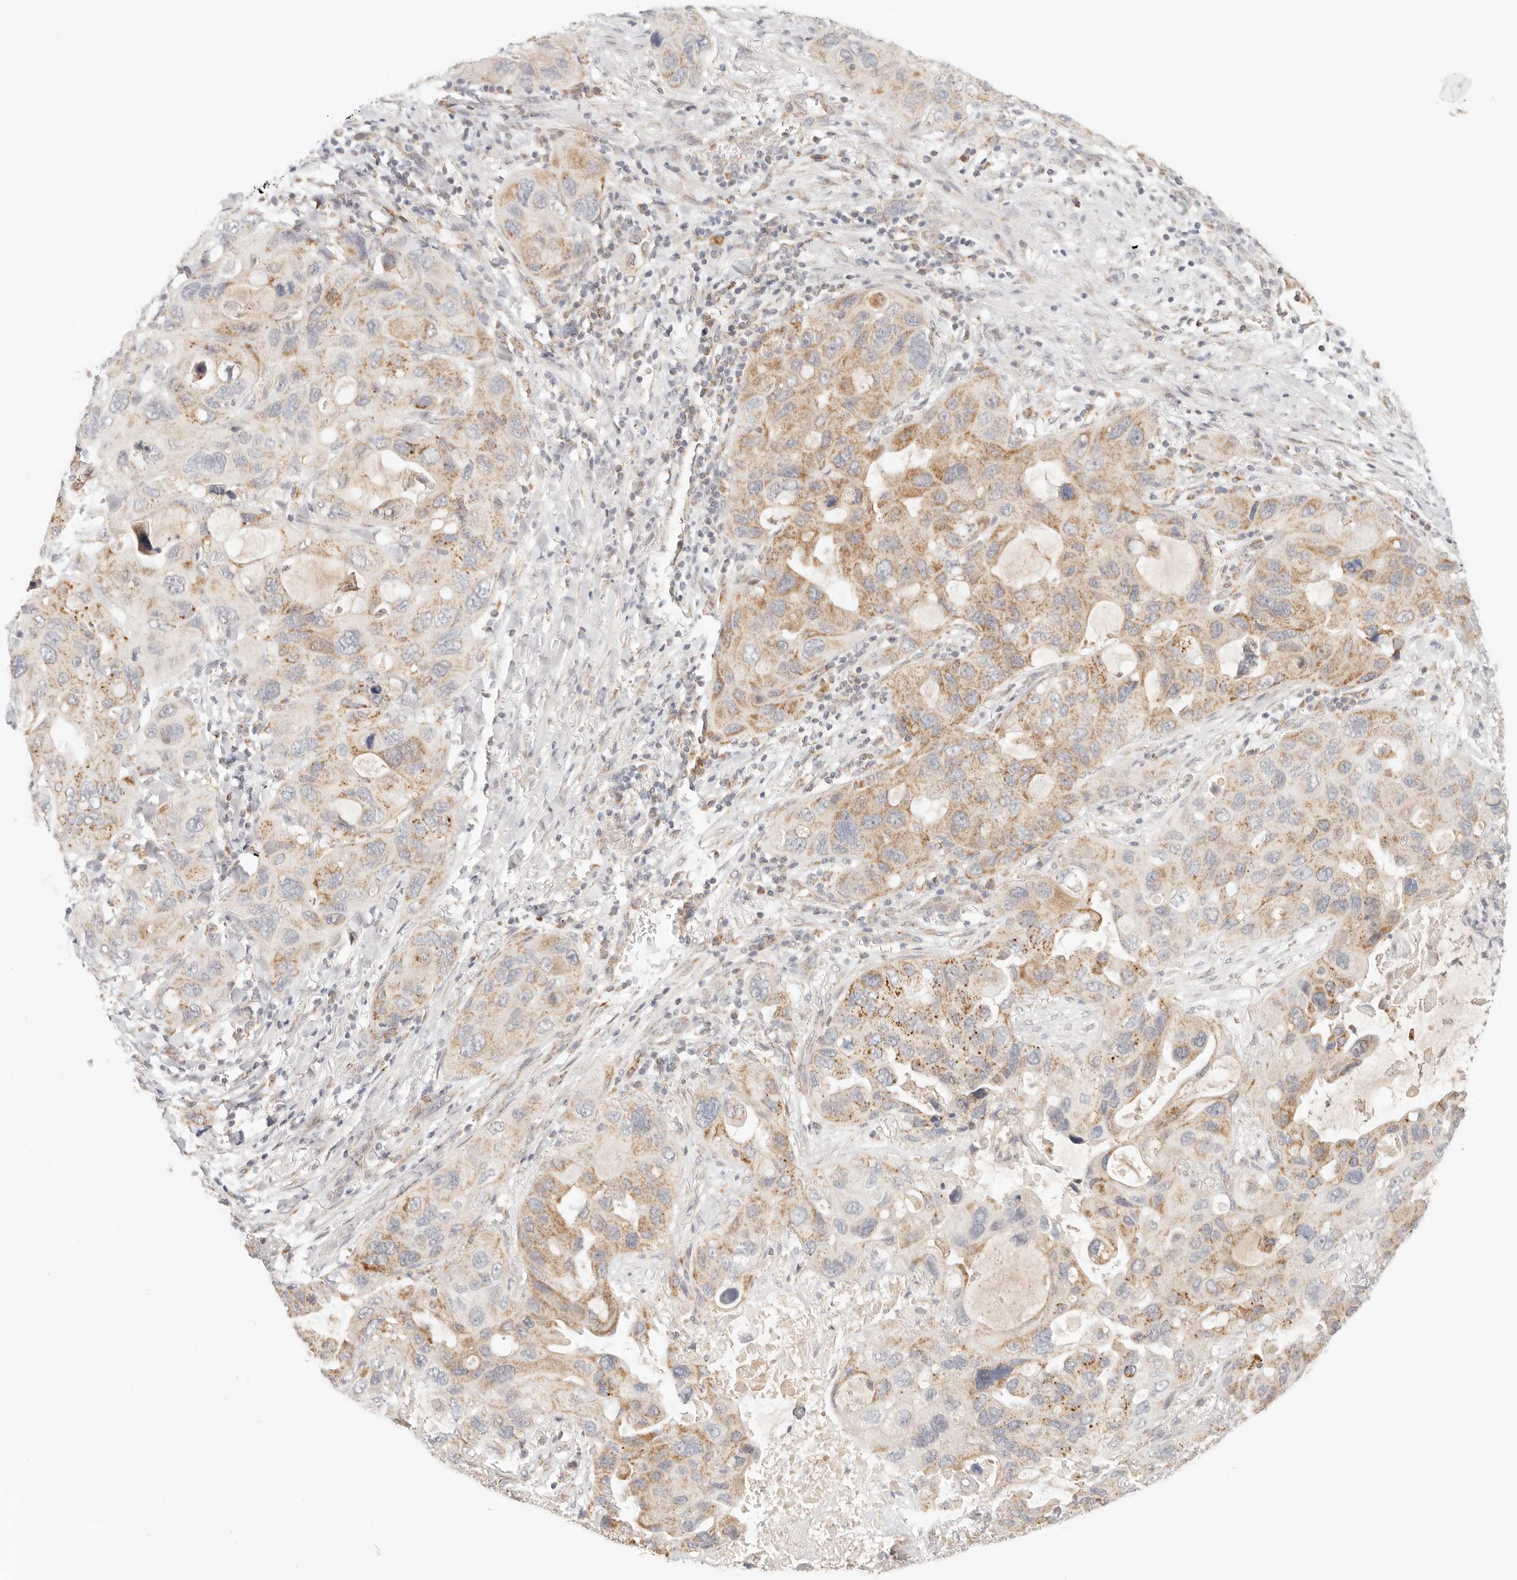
{"staining": {"intensity": "moderate", "quantity": ">75%", "location": "cytoplasmic/membranous"}, "tissue": "lung cancer", "cell_type": "Tumor cells", "image_type": "cancer", "snomed": [{"axis": "morphology", "description": "Squamous cell carcinoma, NOS"}, {"axis": "topography", "description": "Lung"}], "caption": "Human lung cancer (squamous cell carcinoma) stained for a protein (brown) displays moderate cytoplasmic/membranous positive staining in approximately >75% of tumor cells.", "gene": "COA6", "patient": {"sex": "female", "age": 73}}